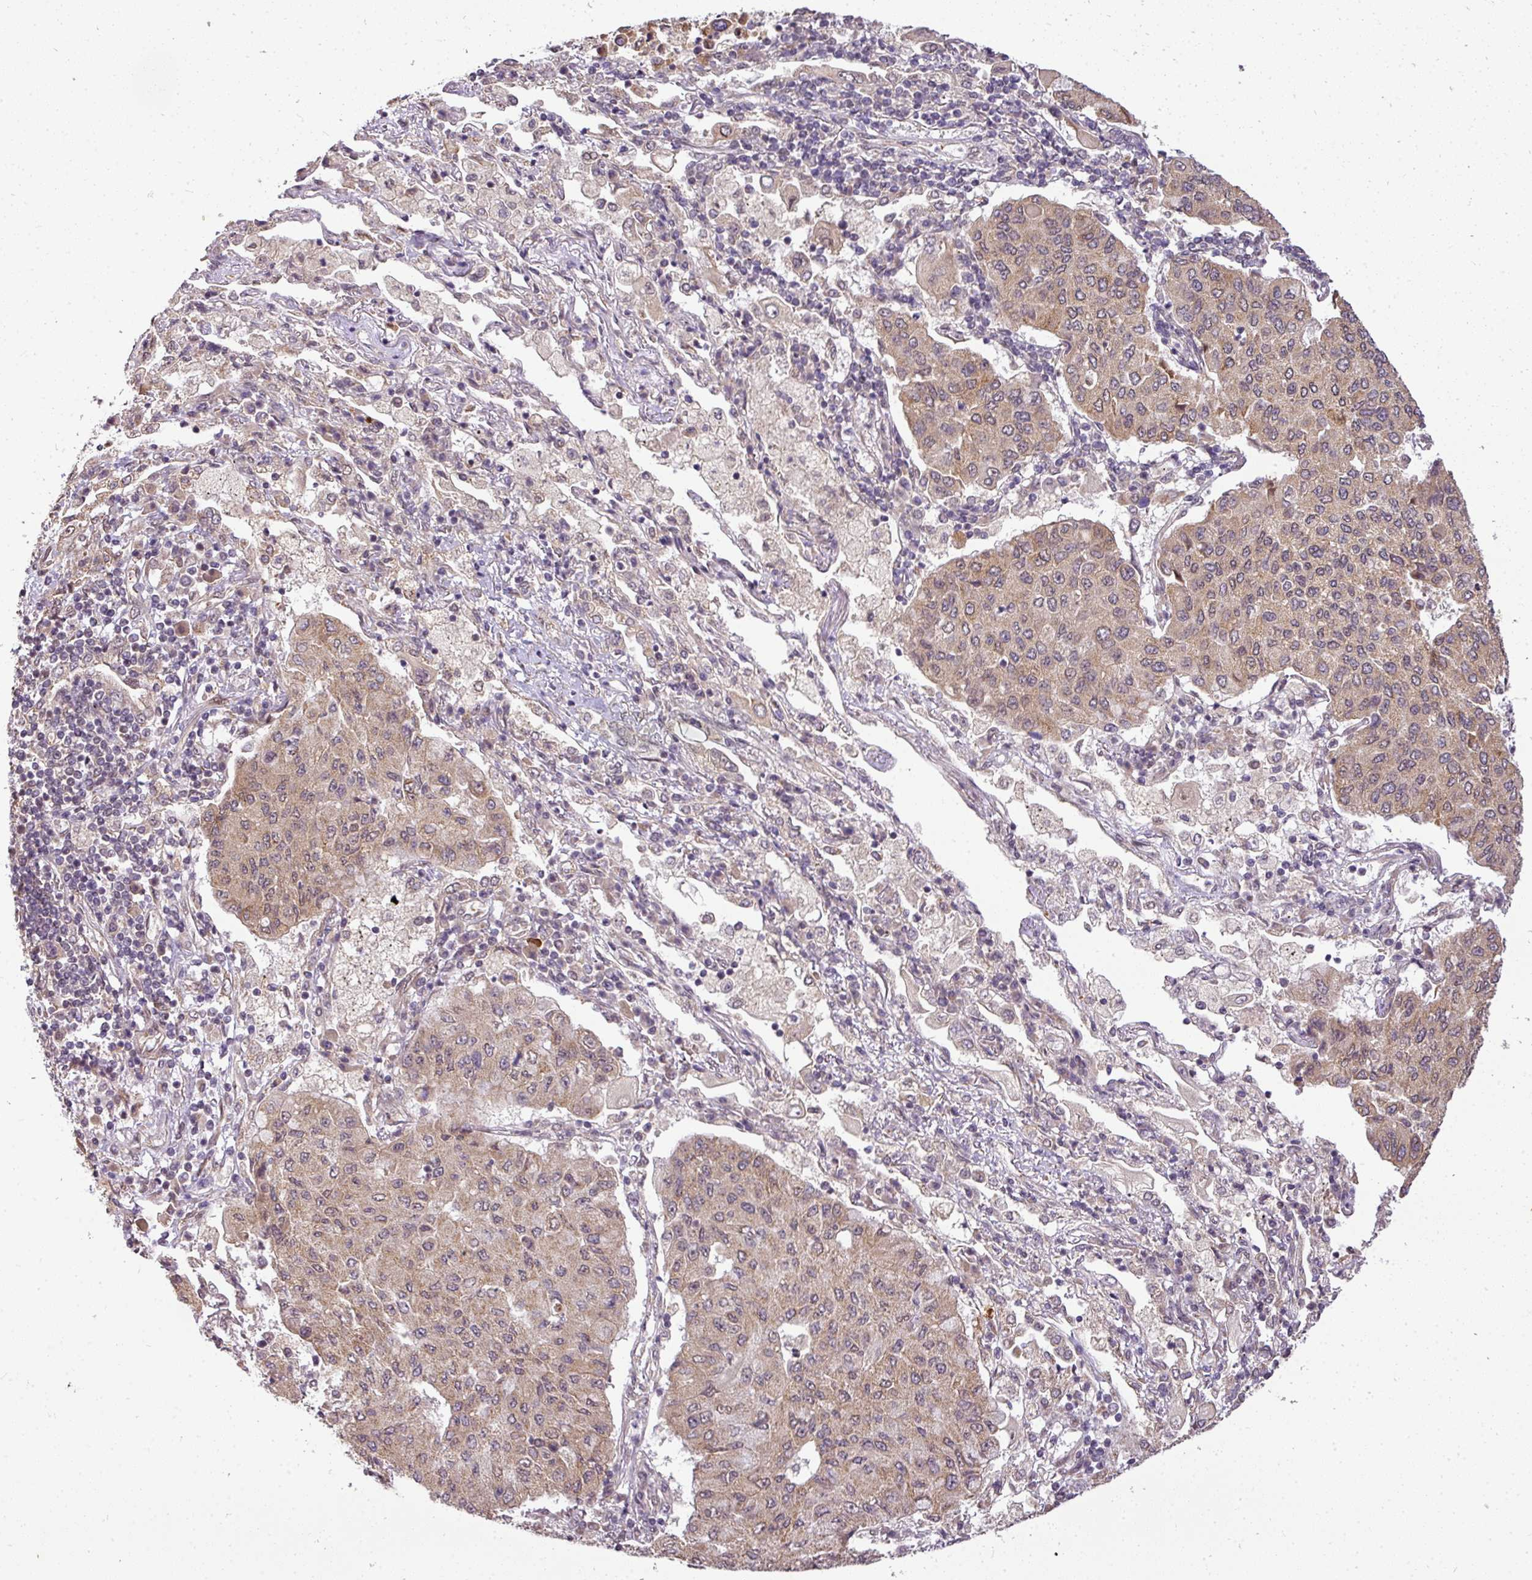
{"staining": {"intensity": "moderate", "quantity": ">75%", "location": "cytoplasmic/membranous"}, "tissue": "lung cancer", "cell_type": "Tumor cells", "image_type": "cancer", "snomed": [{"axis": "morphology", "description": "Squamous cell carcinoma, NOS"}, {"axis": "topography", "description": "Lung"}], "caption": "This micrograph displays lung cancer (squamous cell carcinoma) stained with immunohistochemistry (IHC) to label a protein in brown. The cytoplasmic/membranous of tumor cells show moderate positivity for the protein. Nuclei are counter-stained blue.", "gene": "C1orf226", "patient": {"sex": "male", "age": 74}}